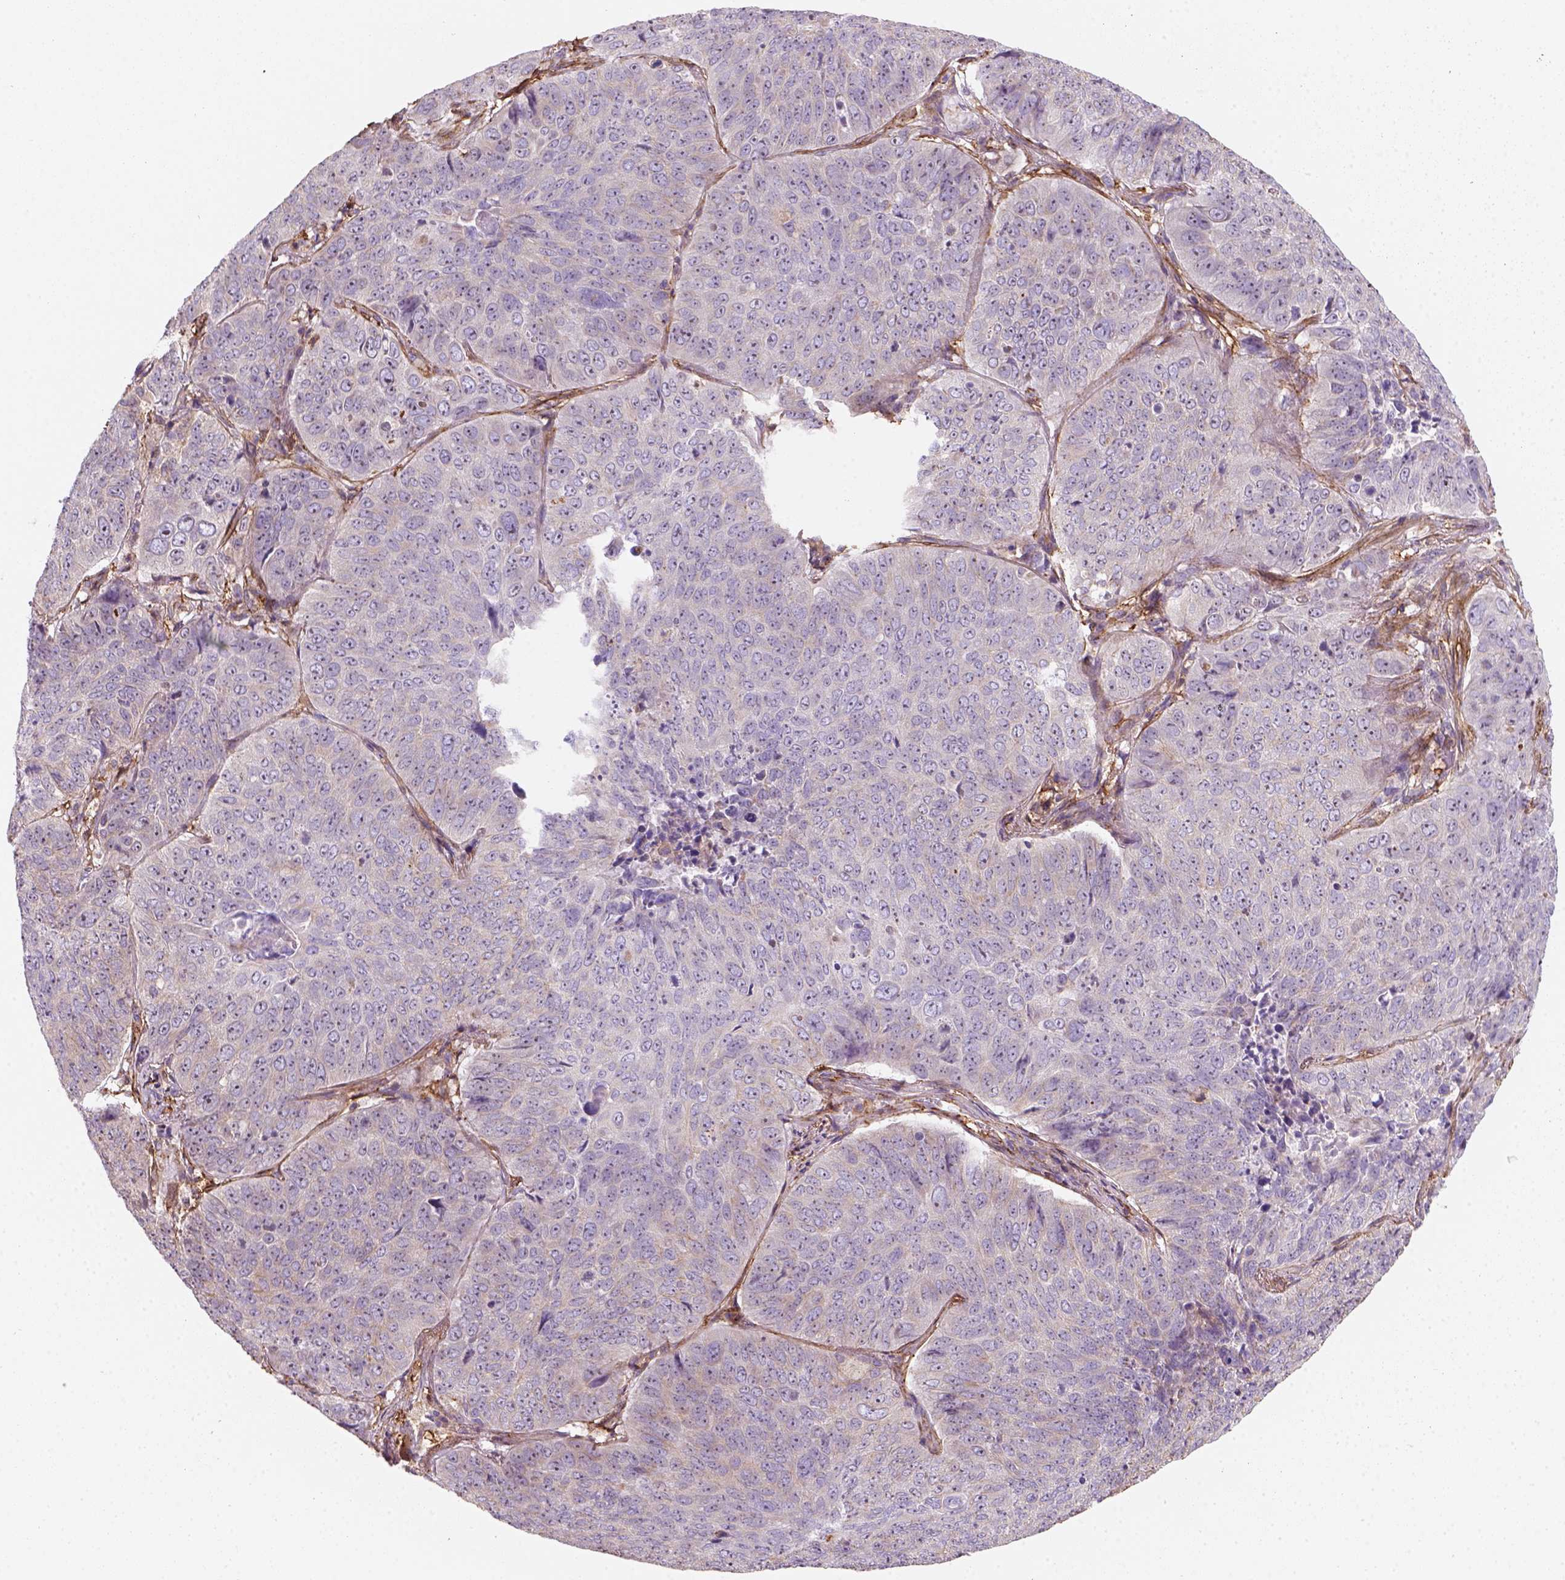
{"staining": {"intensity": "negative", "quantity": "none", "location": "none"}, "tissue": "lung cancer", "cell_type": "Tumor cells", "image_type": "cancer", "snomed": [{"axis": "morphology", "description": "Normal tissue, NOS"}, {"axis": "morphology", "description": "Squamous cell carcinoma, NOS"}, {"axis": "topography", "description": "Bronchus"}, {"axis": "topography", "description": "Lung"}], "caption": "Immunohistochemistry (IHC) of human lung cancer (squamous cell carcinoma) exhibits no expression in tumor cells.", "gene": "GPRC5D", "patient": {"sex": "male", "age": 64}}